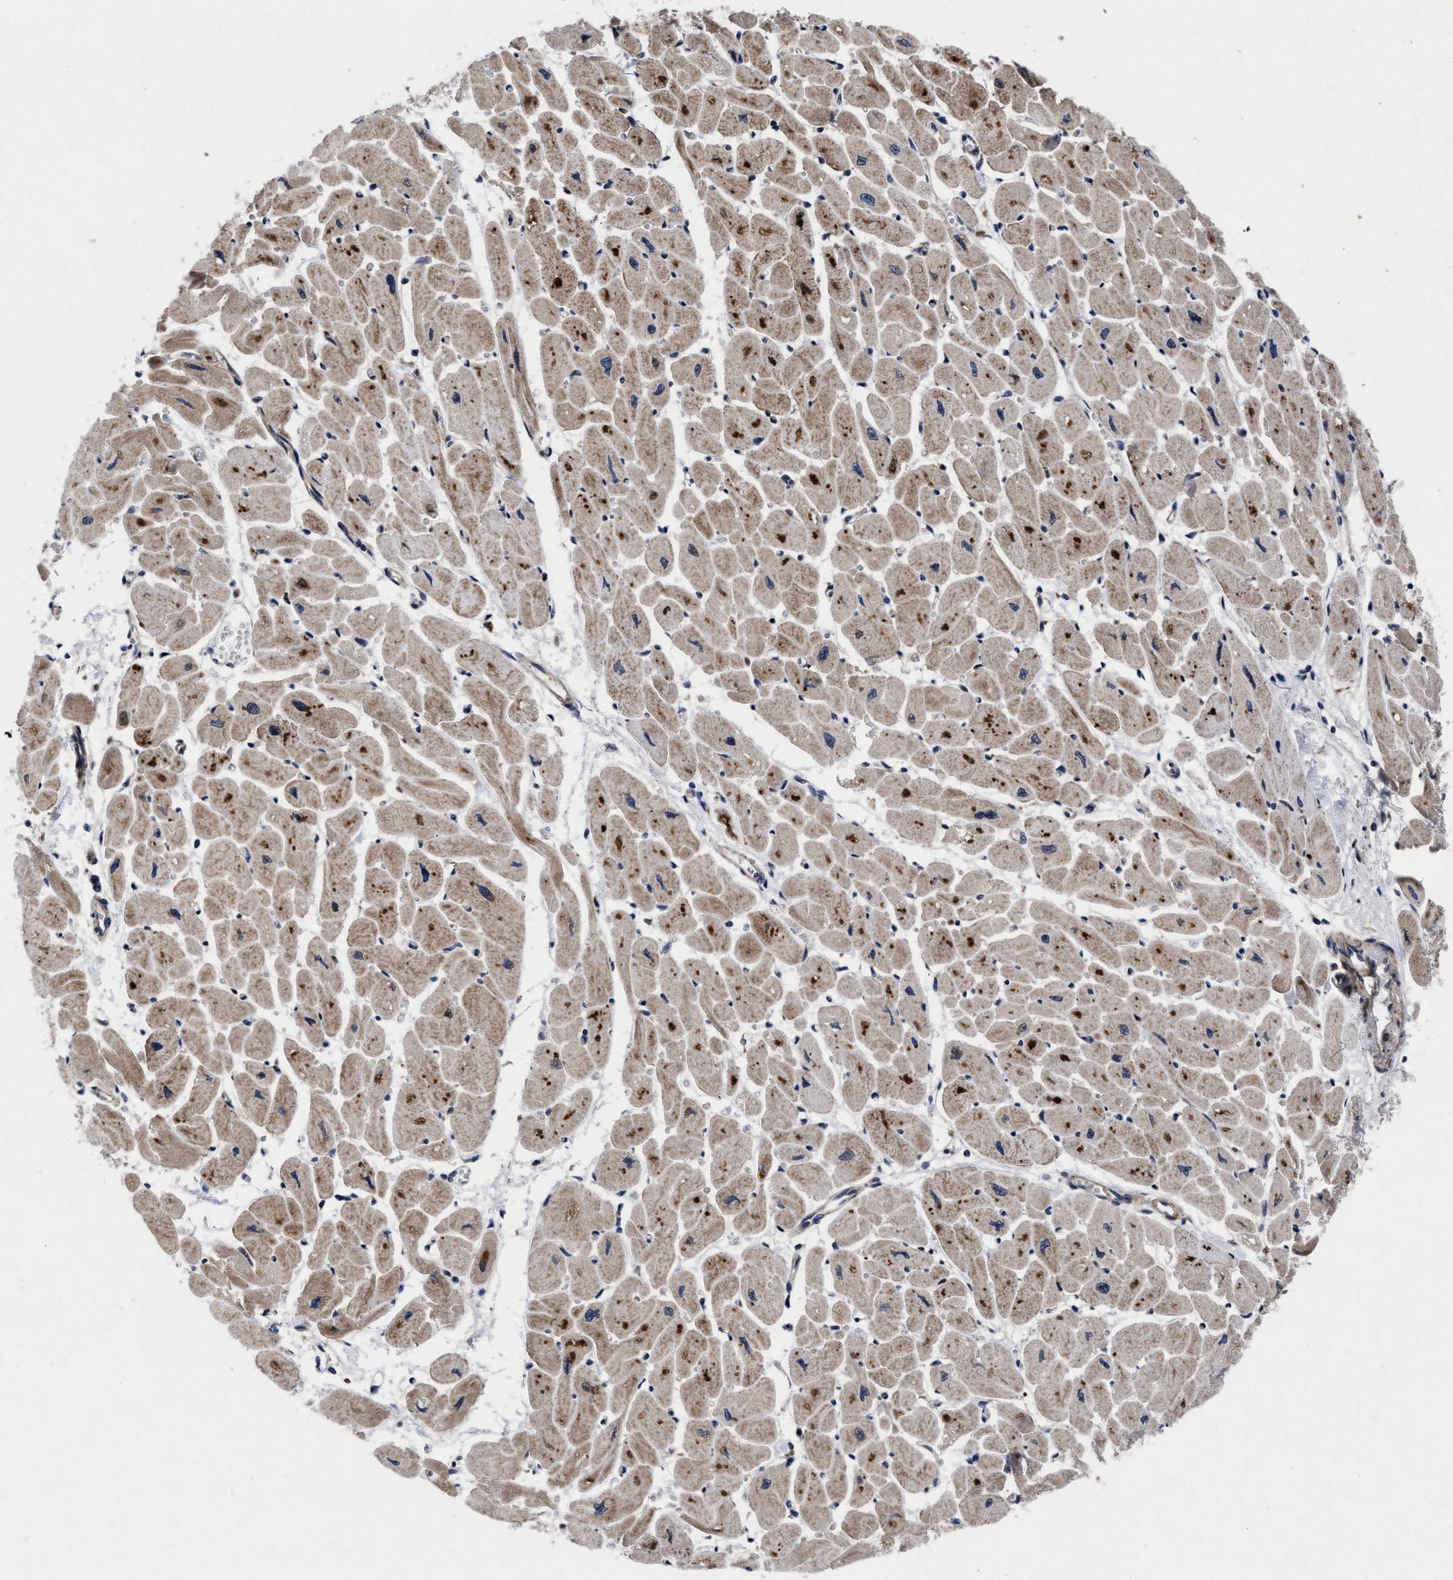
{"staining": {"intensity": "moderate", "quantity": "25%-75%", "location": "cytoplasmic/membranous"}, "tissue": "heart muscle", "cell_type": "Cardiomyocytes", "image_type": "normal", "snomed": [{"axis": "morphology", "description": "Normal tissue, NOS"}, {"axis": "topography", "description": "Heart"}], "caption": "Immunohistochemical staining of unremarkable human heart muscle displays medium levels of moderate cytoplasmic/membranous expression in approximately 25%-75% of cardiomyocytes.", "gene": "MRPL50", "patient": {"sex": "female", "age": 54}}